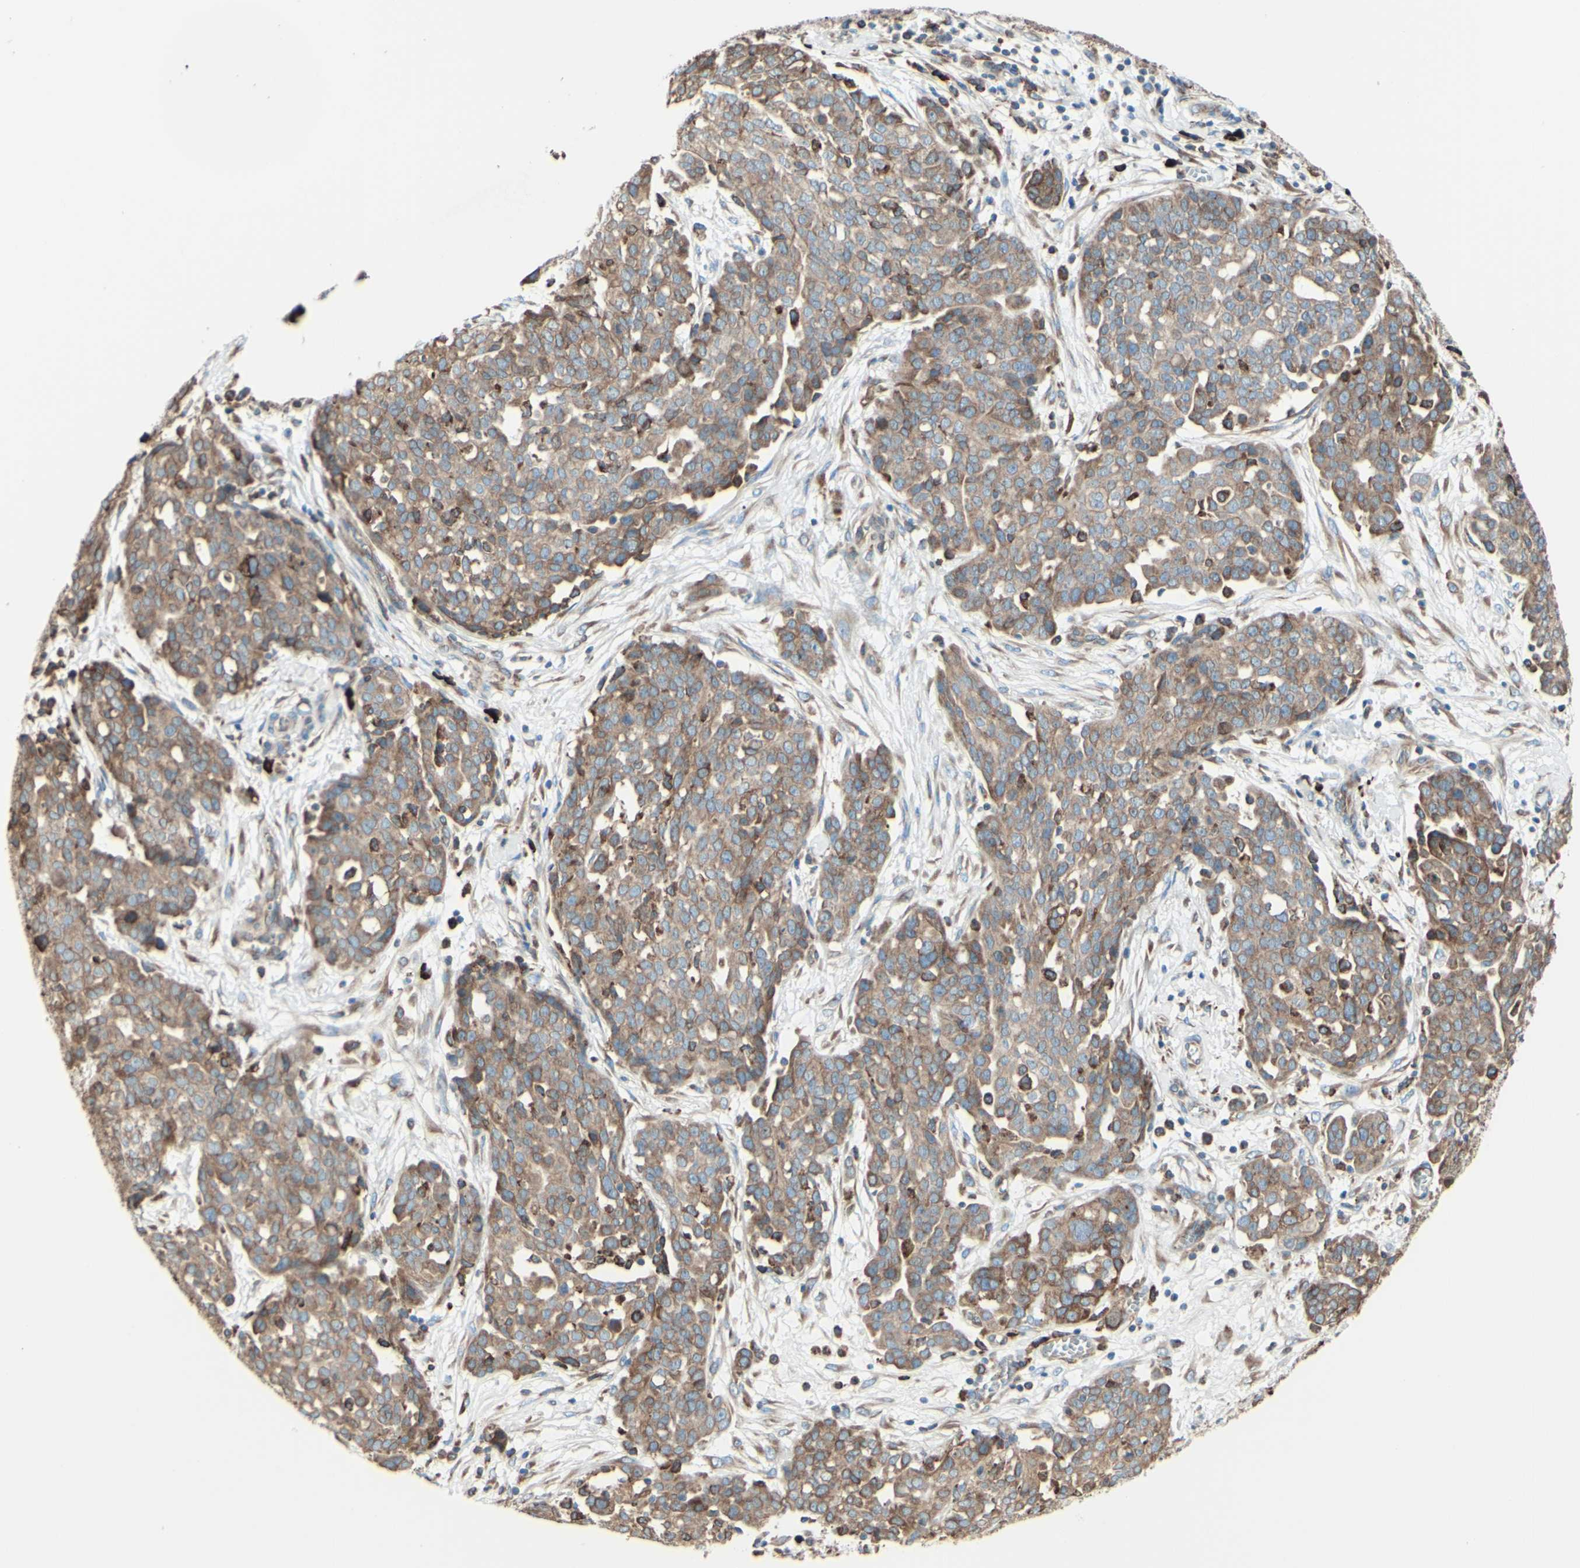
{"staining": {"intensity": "moderate", "quantity": ">75%", "location": "cytoplasmic/membranous"}, "tissue": "ovarian cancer", "cell_type": "Tumor cells", "image_type": "cancer", "snomed": [{"axis": "morphology", "description": "Cystadenocarcinoma, serous, NOS"}, {"axis": "topography", "description": "Soft tissue"}, {"axis": "topography", "description": "Ovary"}], "caption": "This image displays IHC staining of ovarian cancer (serous cystadenocarcinoma), with medium moderate cytoplasmic/membranous positivity in approximately >75% of tumor cells.", "gene": "DNAJB11", "patient": {"sex": "female", "age": 57}}